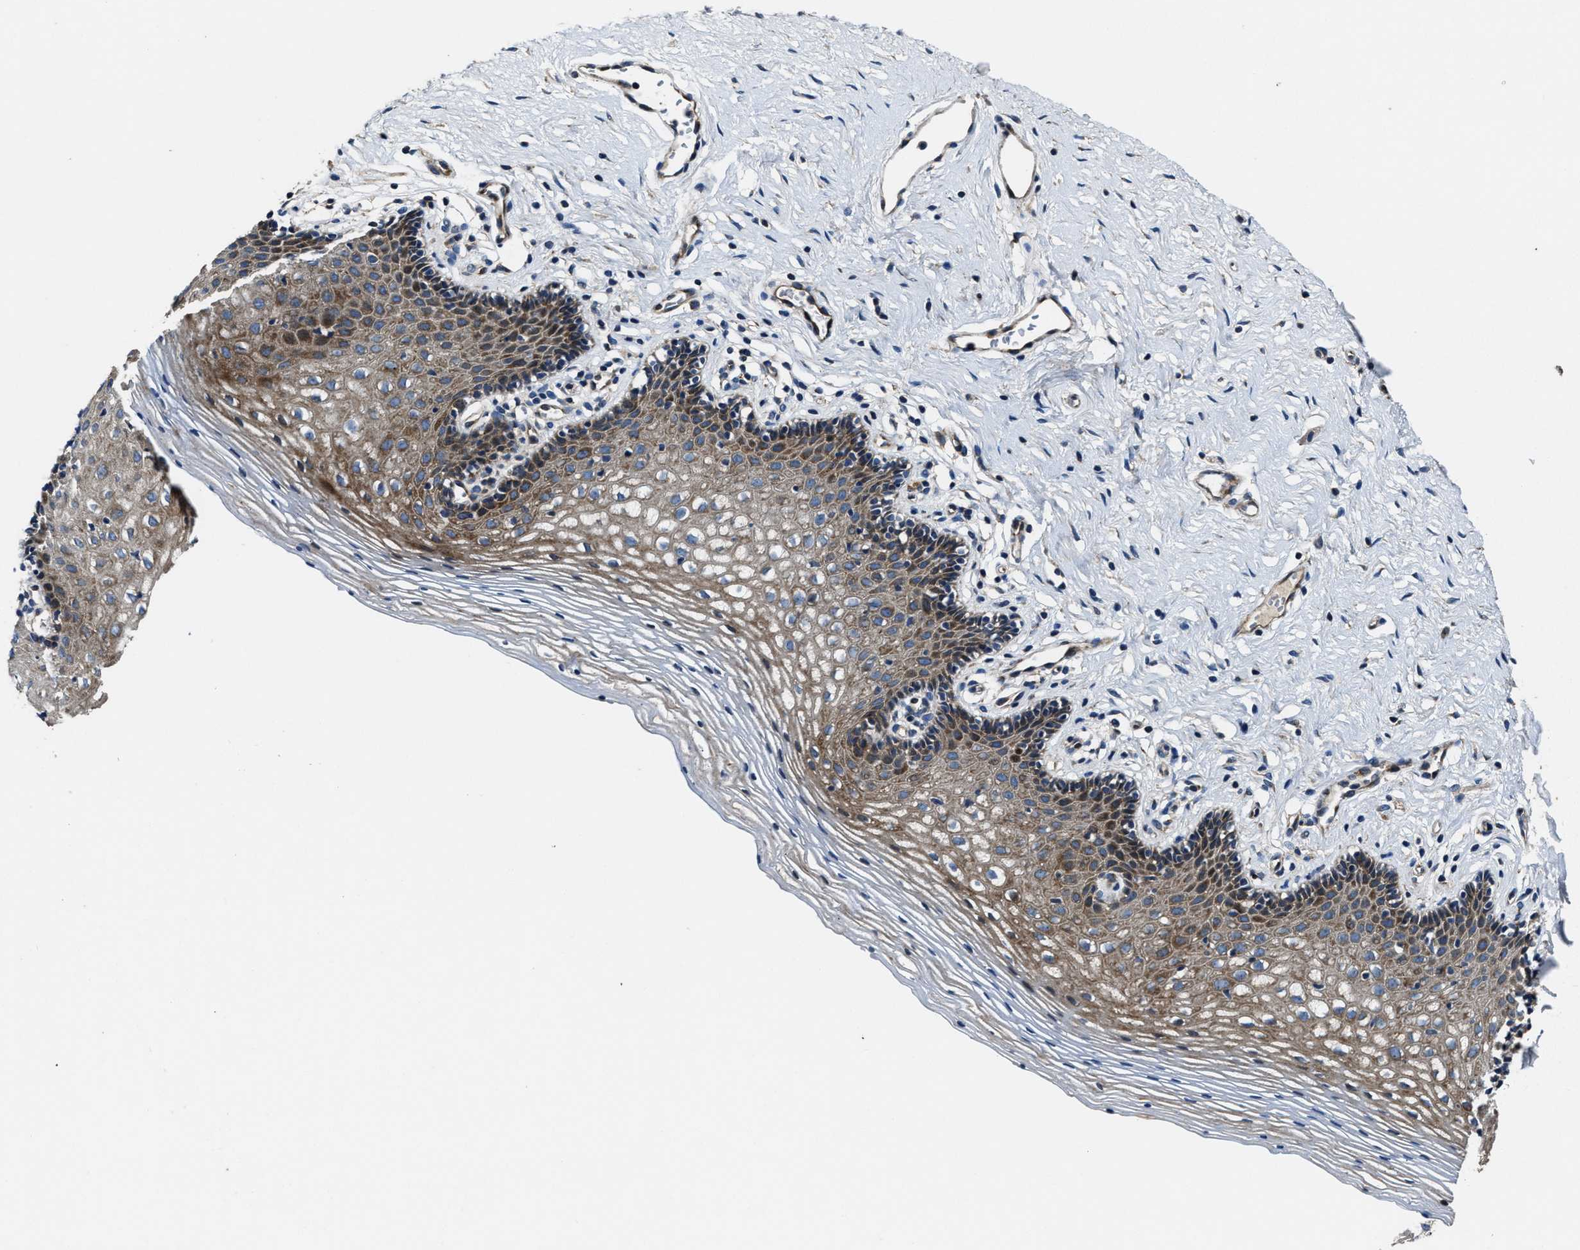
{"staining": {"intensity": "strong", "quantity": "<25%", "location": "cytoplasmic/membranous"}, "tissue": "vagina", "cell_type": "Squamous epithelial cells", "image_type": "normal", "snomed": [{"axis": "morphology", "description": "Normal tissue, NOS"}, {"axis": "topography", "description": "Vagina"}], "caption": "IHC (DAB) staining of unremarkable human vagina displays strong cytoplasmic/membranous protein expression in approximately <25% of squamous epithelial cells.", "gene": "PTAR1", "patient": {"sex": "female", "age": 32}}